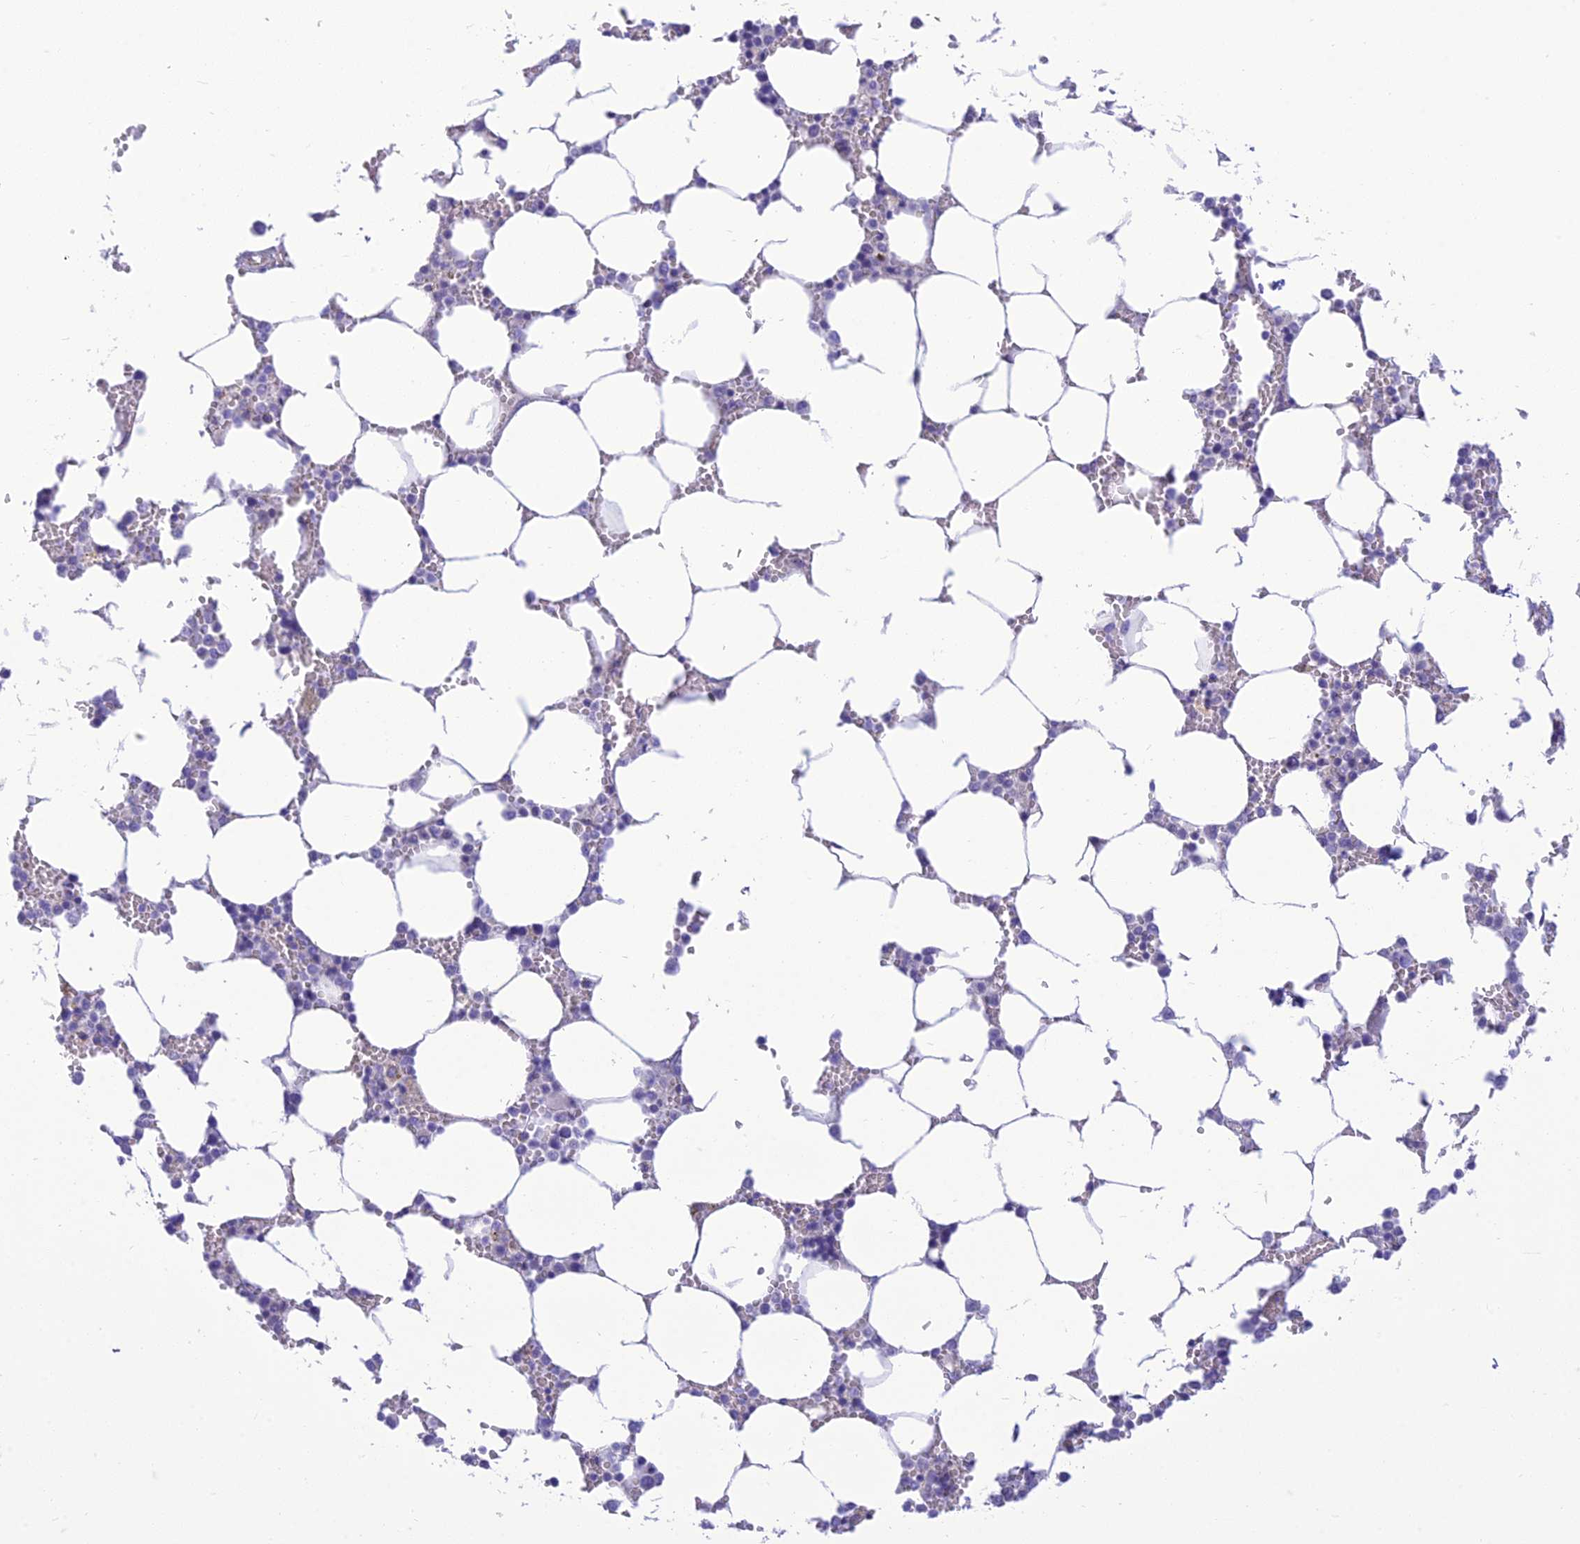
{"staining": {"intensity": "negative", "quantity": "none", "location": "none"}, "tissue": "bone marrow", "cell_type": "Hematopoietic cells", "image_type": "normal", "snomed": [{"axis": "morphology", "description": "Normal tissue, NOS"}, {"axis": "topography", "description": "Bone marrow"}], "caption": "A photomicrograph of bone marrow stained for a protein displays no brown staining in hematopoietic cells.", "gene": "DHDH", "patient": {"sex": "male", "age": 64}}